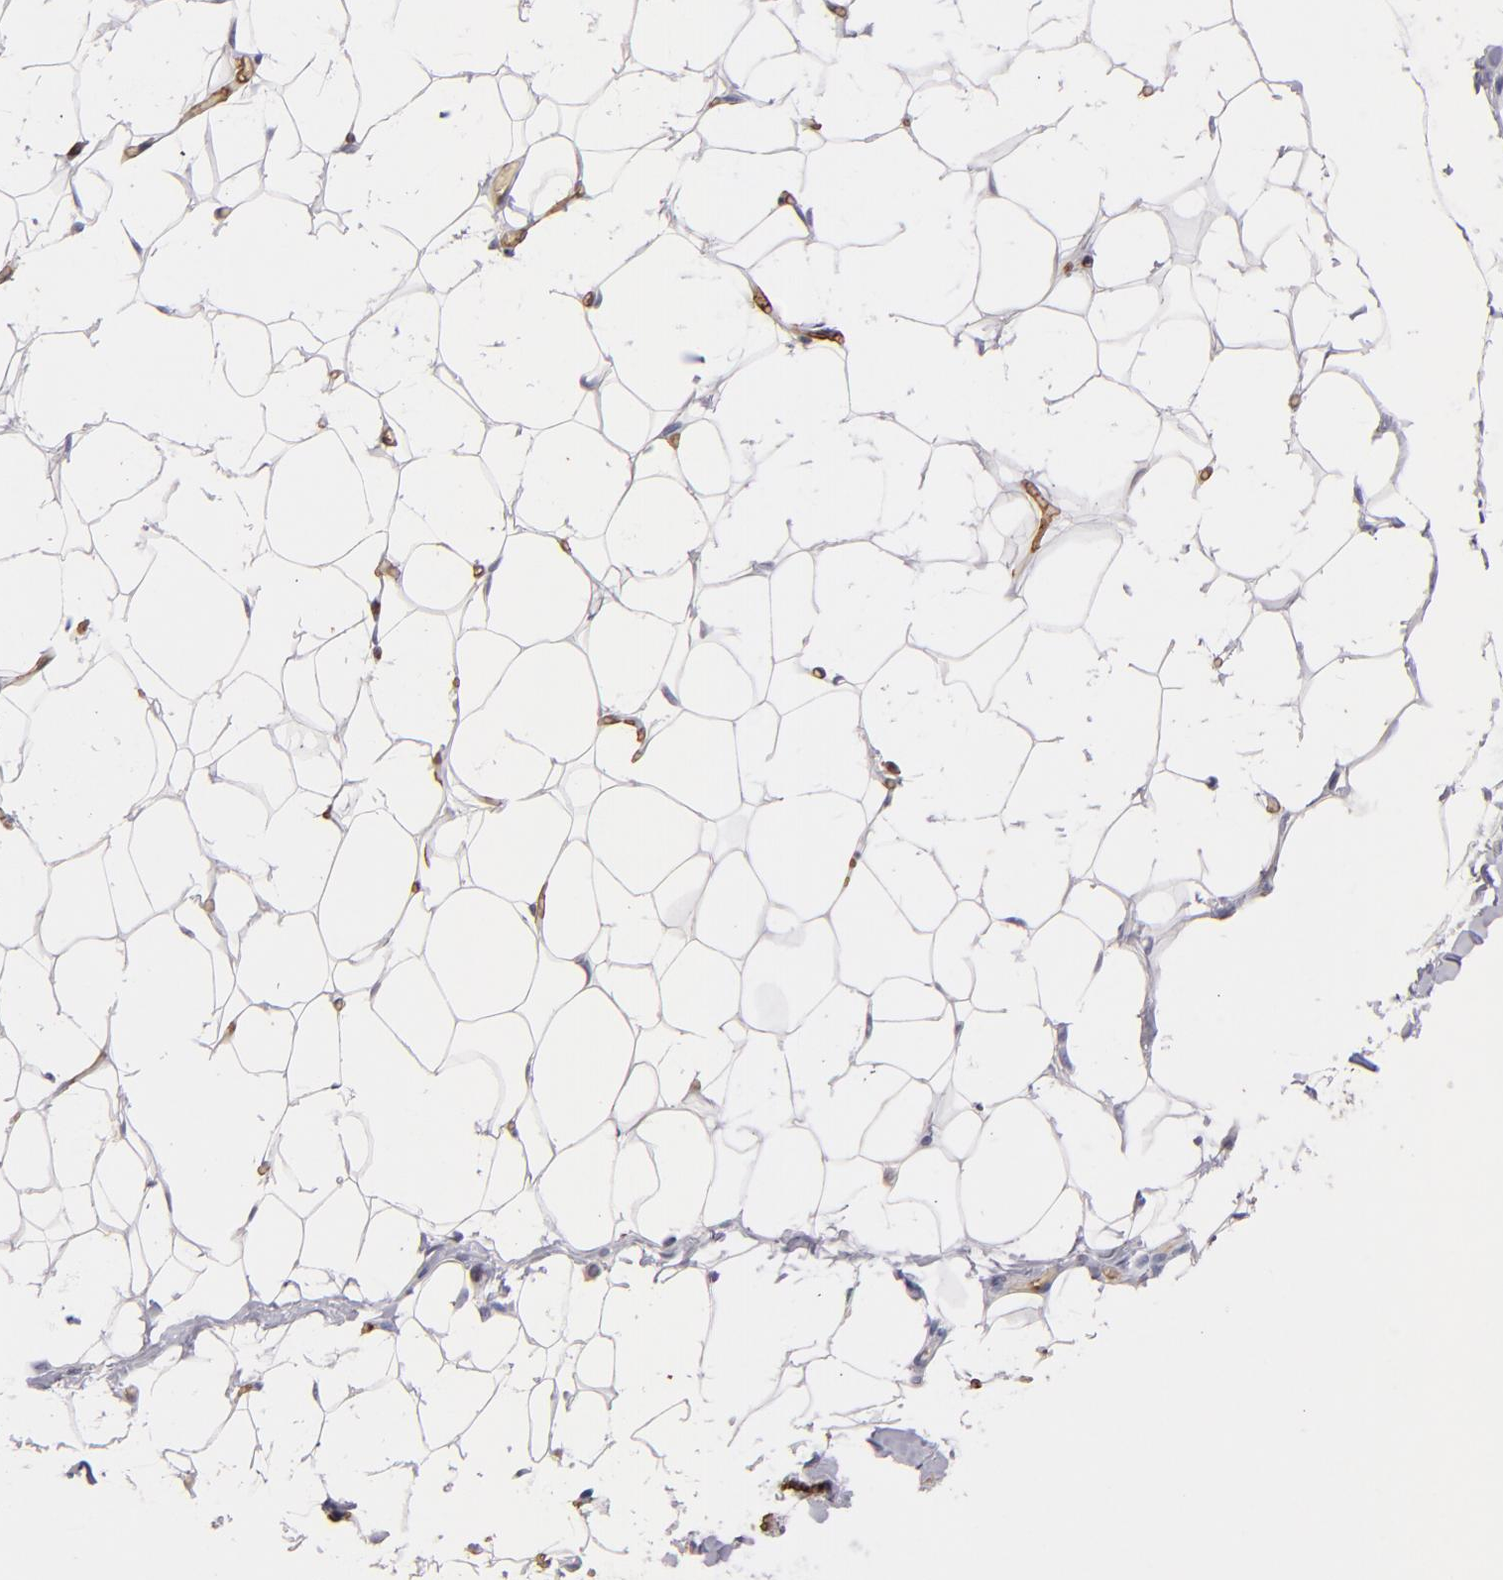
{"staining": {"intensity": "negative", "quantity": "none", "location": "none"}, "tissue": "adipose tissue", "cell_type": "Adipocytes", "image_type": "normal", "snomed": [{"axis": "morphology", "description": "Normal tissue, NOS"}, {"axis": "topography", "description": "Soft tissue"}], "caption": "The image displays no staining of adipocytes in unremarkable adipose tissue. (Immunohistochemistry (ihc), brightfield microscopy, high magnification).", "gene": "CLDN5", "patient": {"sex": "male", "age": 26}}